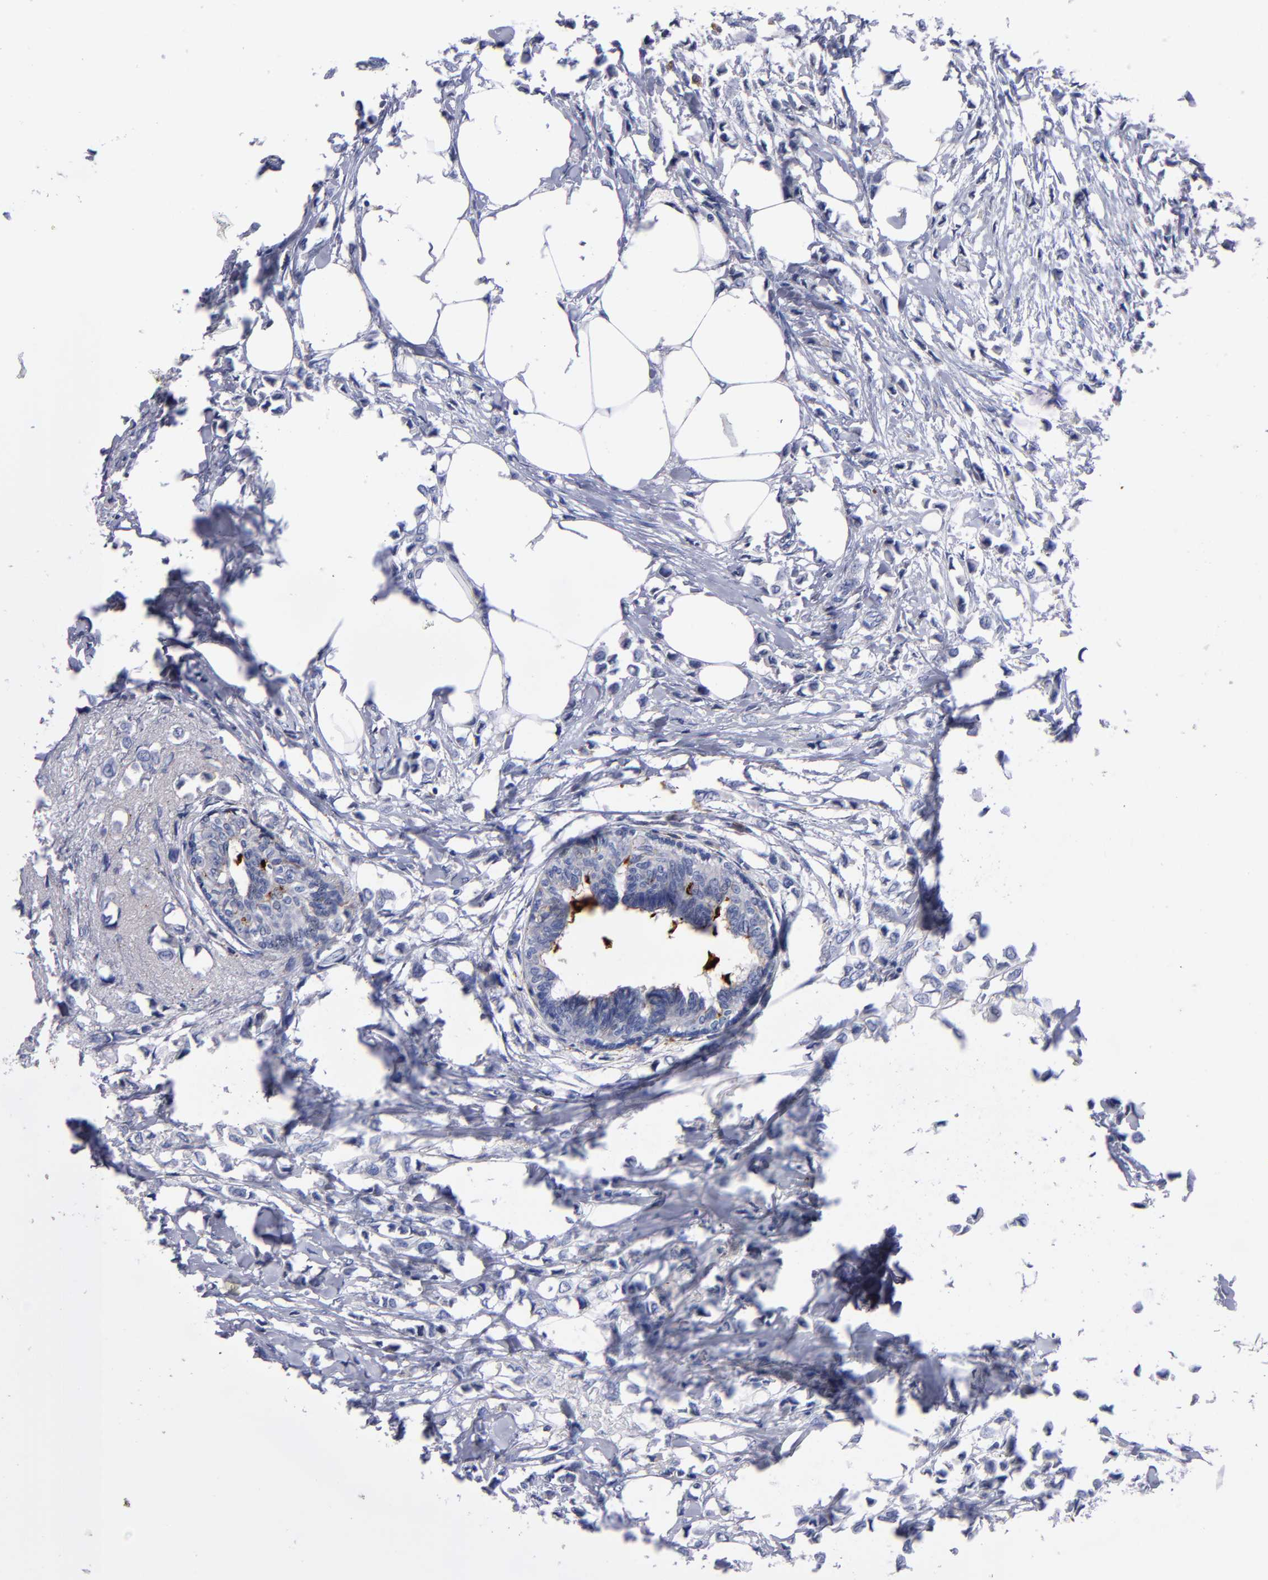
{"staining": {"intensity": "weak", "quantity": "<25%", "location": "cytoplasmic/membranous"}, "tissue": "breast cancer", "cell_type": "Tumor cells", "image_type": "cancer", "snomed": [{"axis": "morphology", "description": "Lobular carcinoma"}, {"axis": "topography", "description": "Breast"}], "caption": "The image demonstrates no significant staining in tumor cells of breast cancer.", "gene": "MFGE8", "patient": {"sex": "female", "age": 51}}